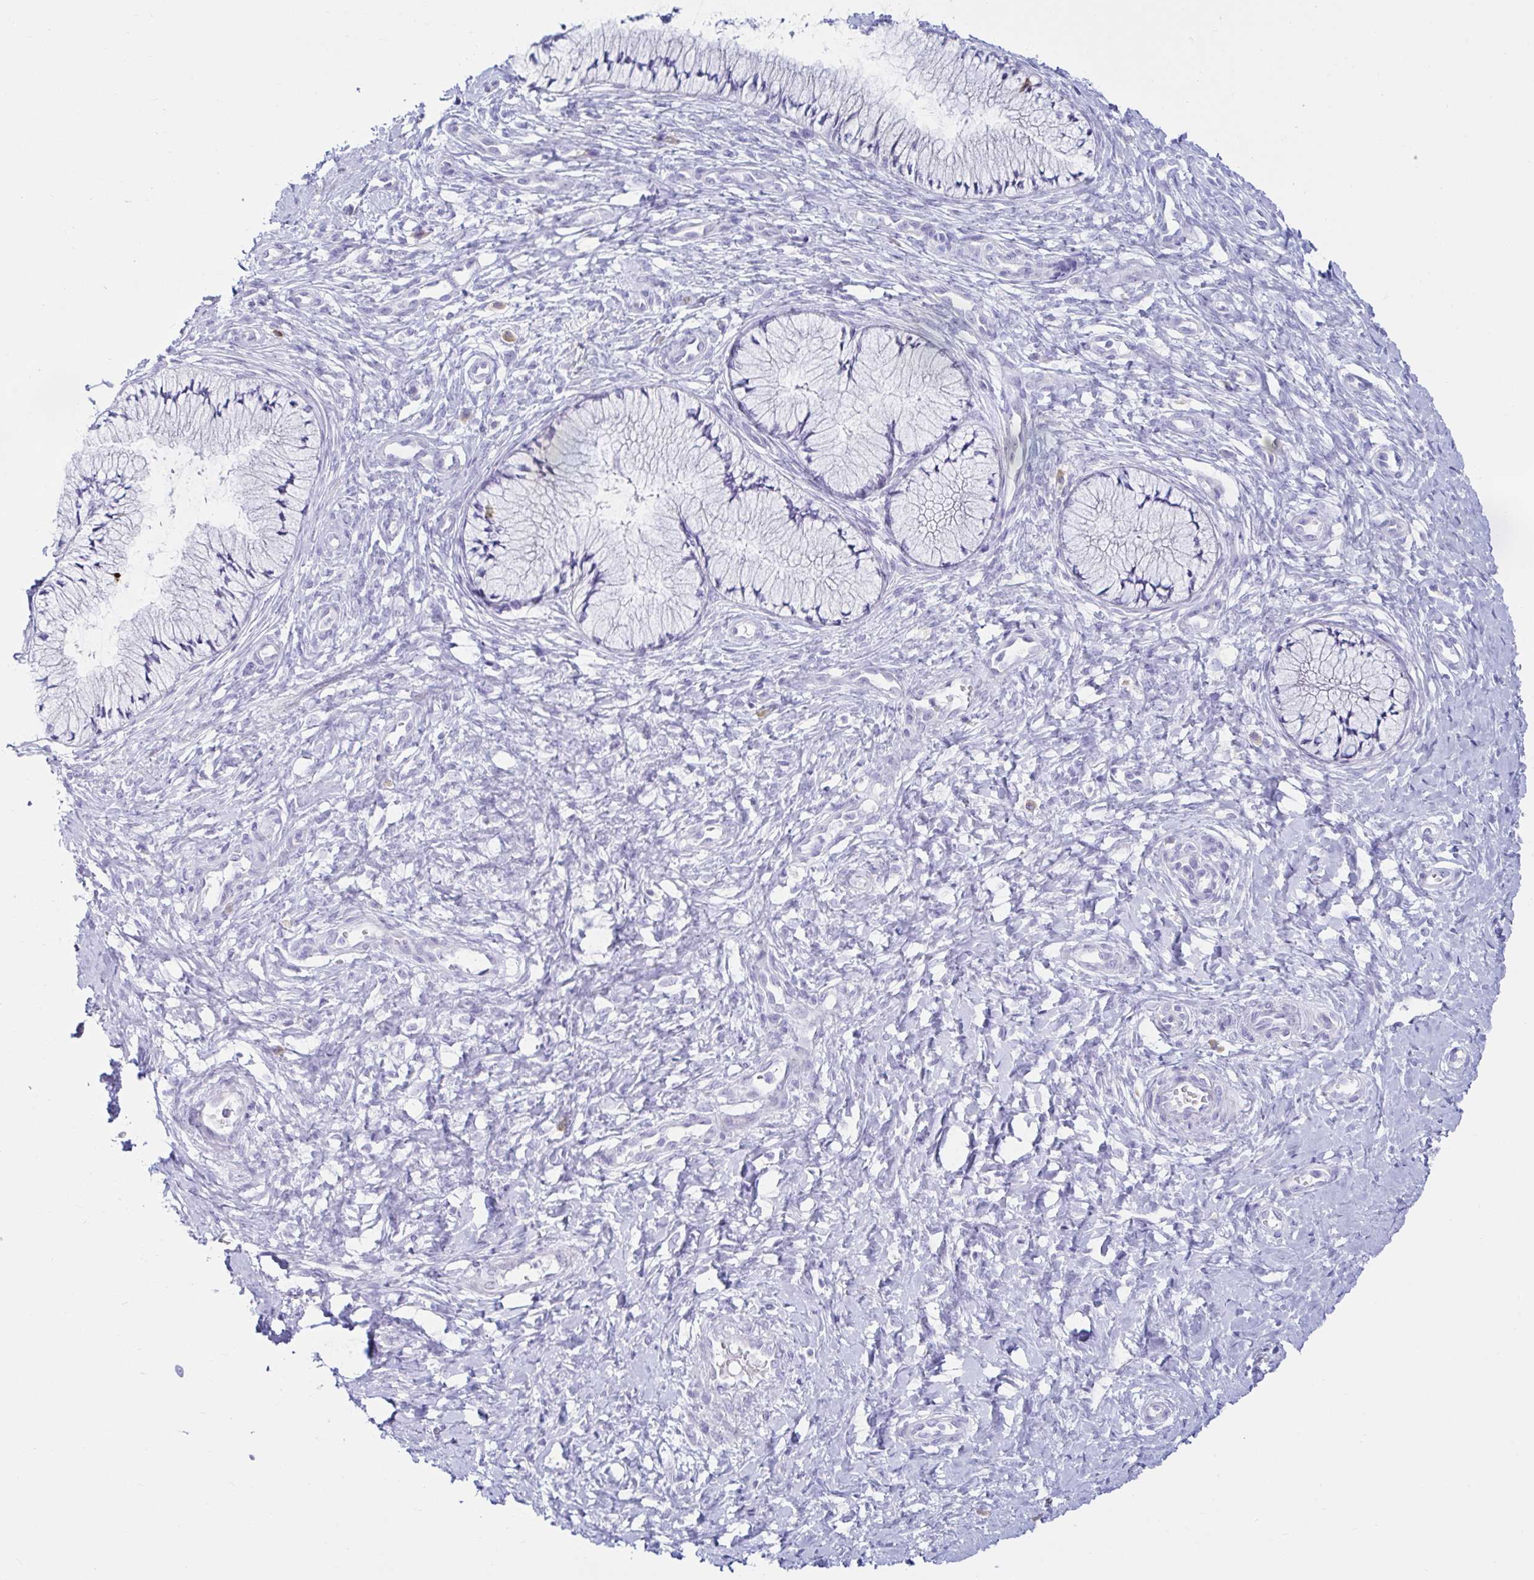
{"staining": {"intensity": "negative", "quantity": "none", "location": "none"}, "tissue": "cervix", "cell_type": "Glandular cells", "image_type": "normal", "snomed": [{"axis": "morphology", "description": "Normal tissue, NOS"}, {"axis": "topography", "description": "Cervix"}], "caption": "A high-resolution image shows immunohistochemistry staining of unremarkable cervix, which reveals no significant staining in glandular cells.", "gene": "C4orf17", "patient": {"sex": "female", "age": 37}}